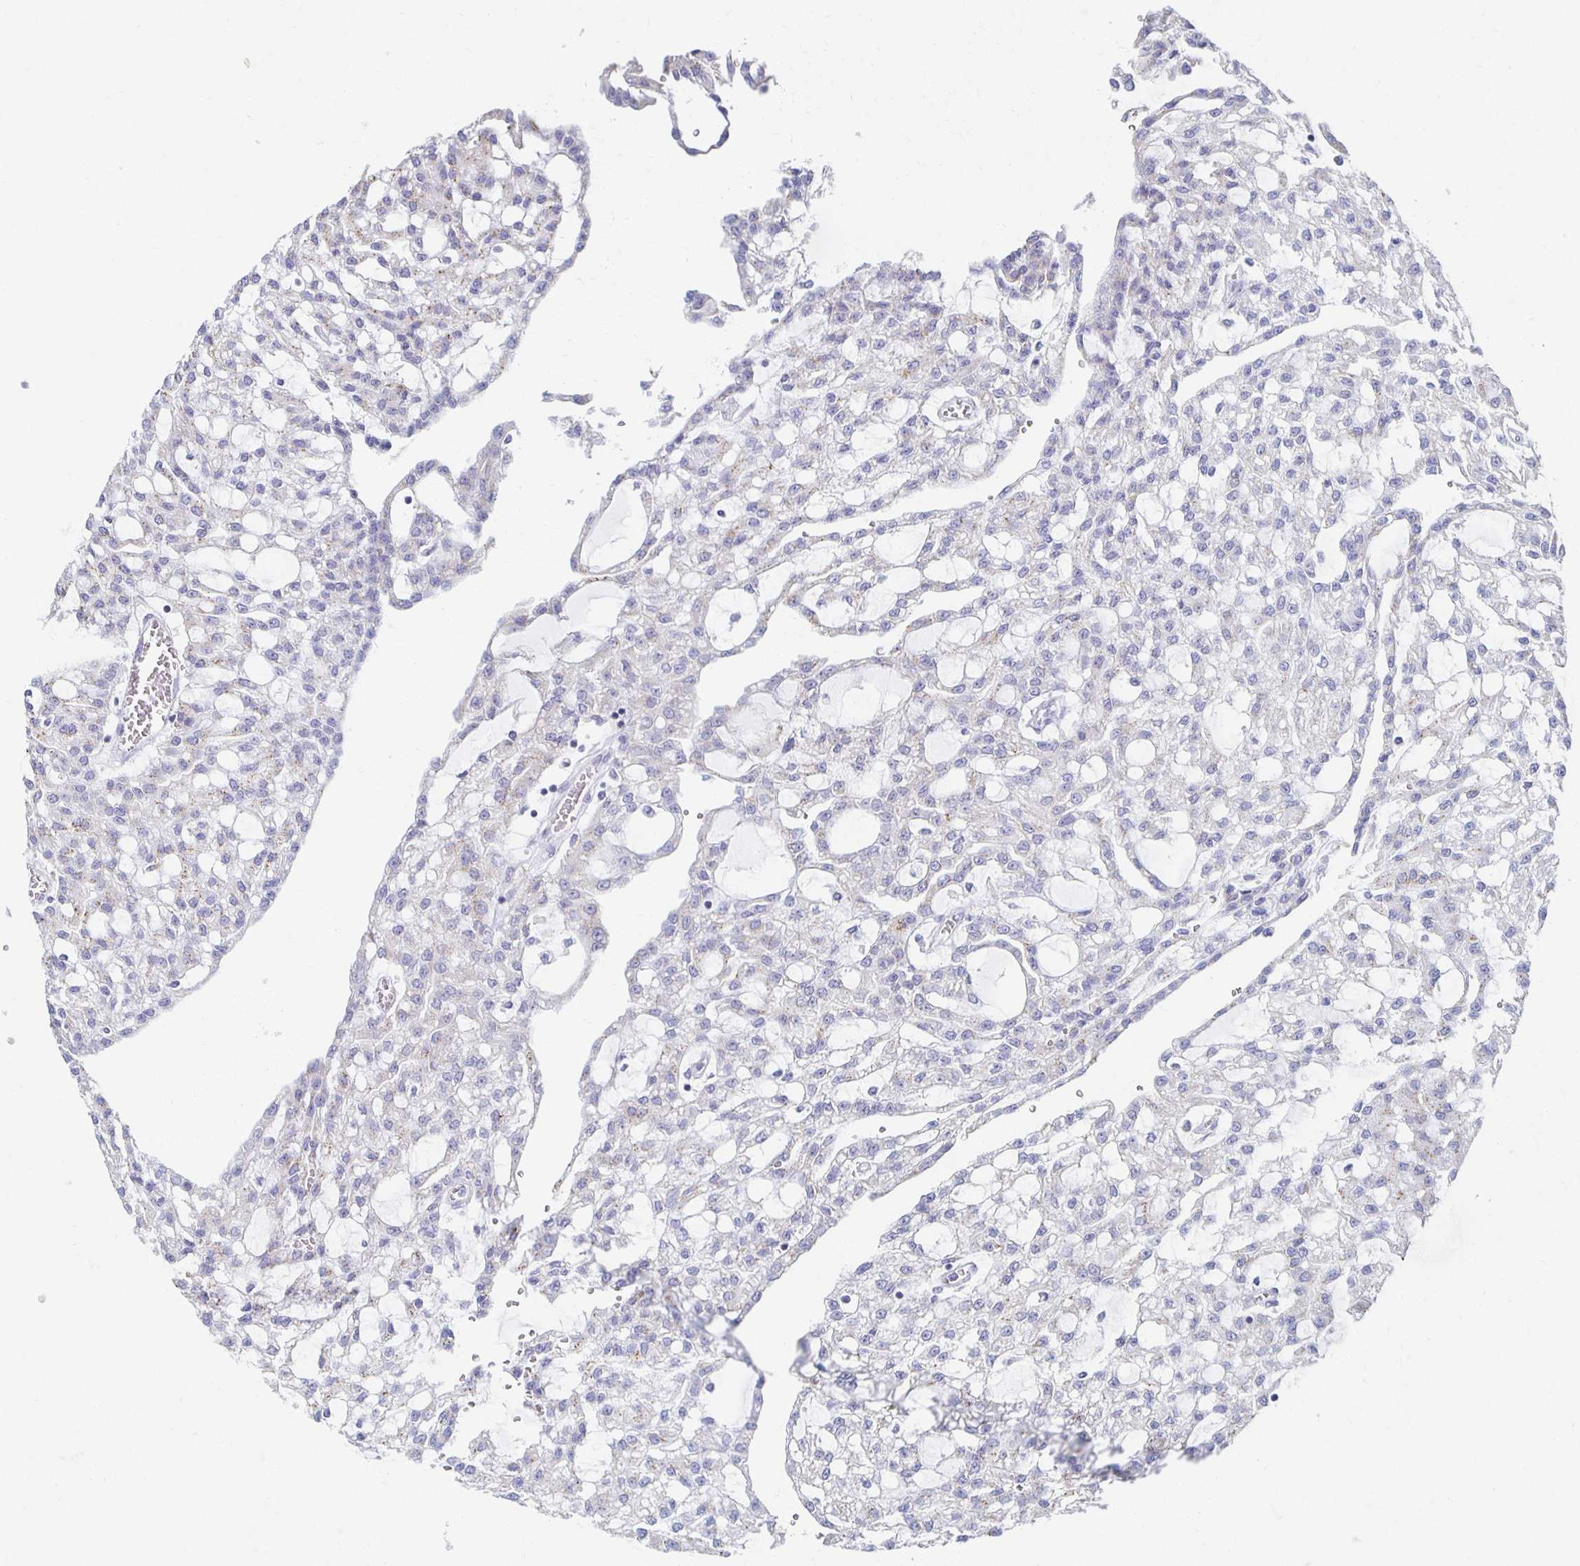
{"staining": {"intensity": "negative", "quantity": "none", "location": "none"}, "tissue": "renal cancer", "cell_type": "Tumor cells", "image_type": "cancer", "snomed": [{"axis": "morphology", "description": "Adenocarcinoma, NOS"}, {"axis": "topography", "description": "Kidney"}], "caption": "A high-resolution image shows immunohistochemistry staining of renal adenocarcinoma, which reveals no significant staining in tumor cells.", "gene": "TEX44", "patient": {"sex": "male", "age": 63}}